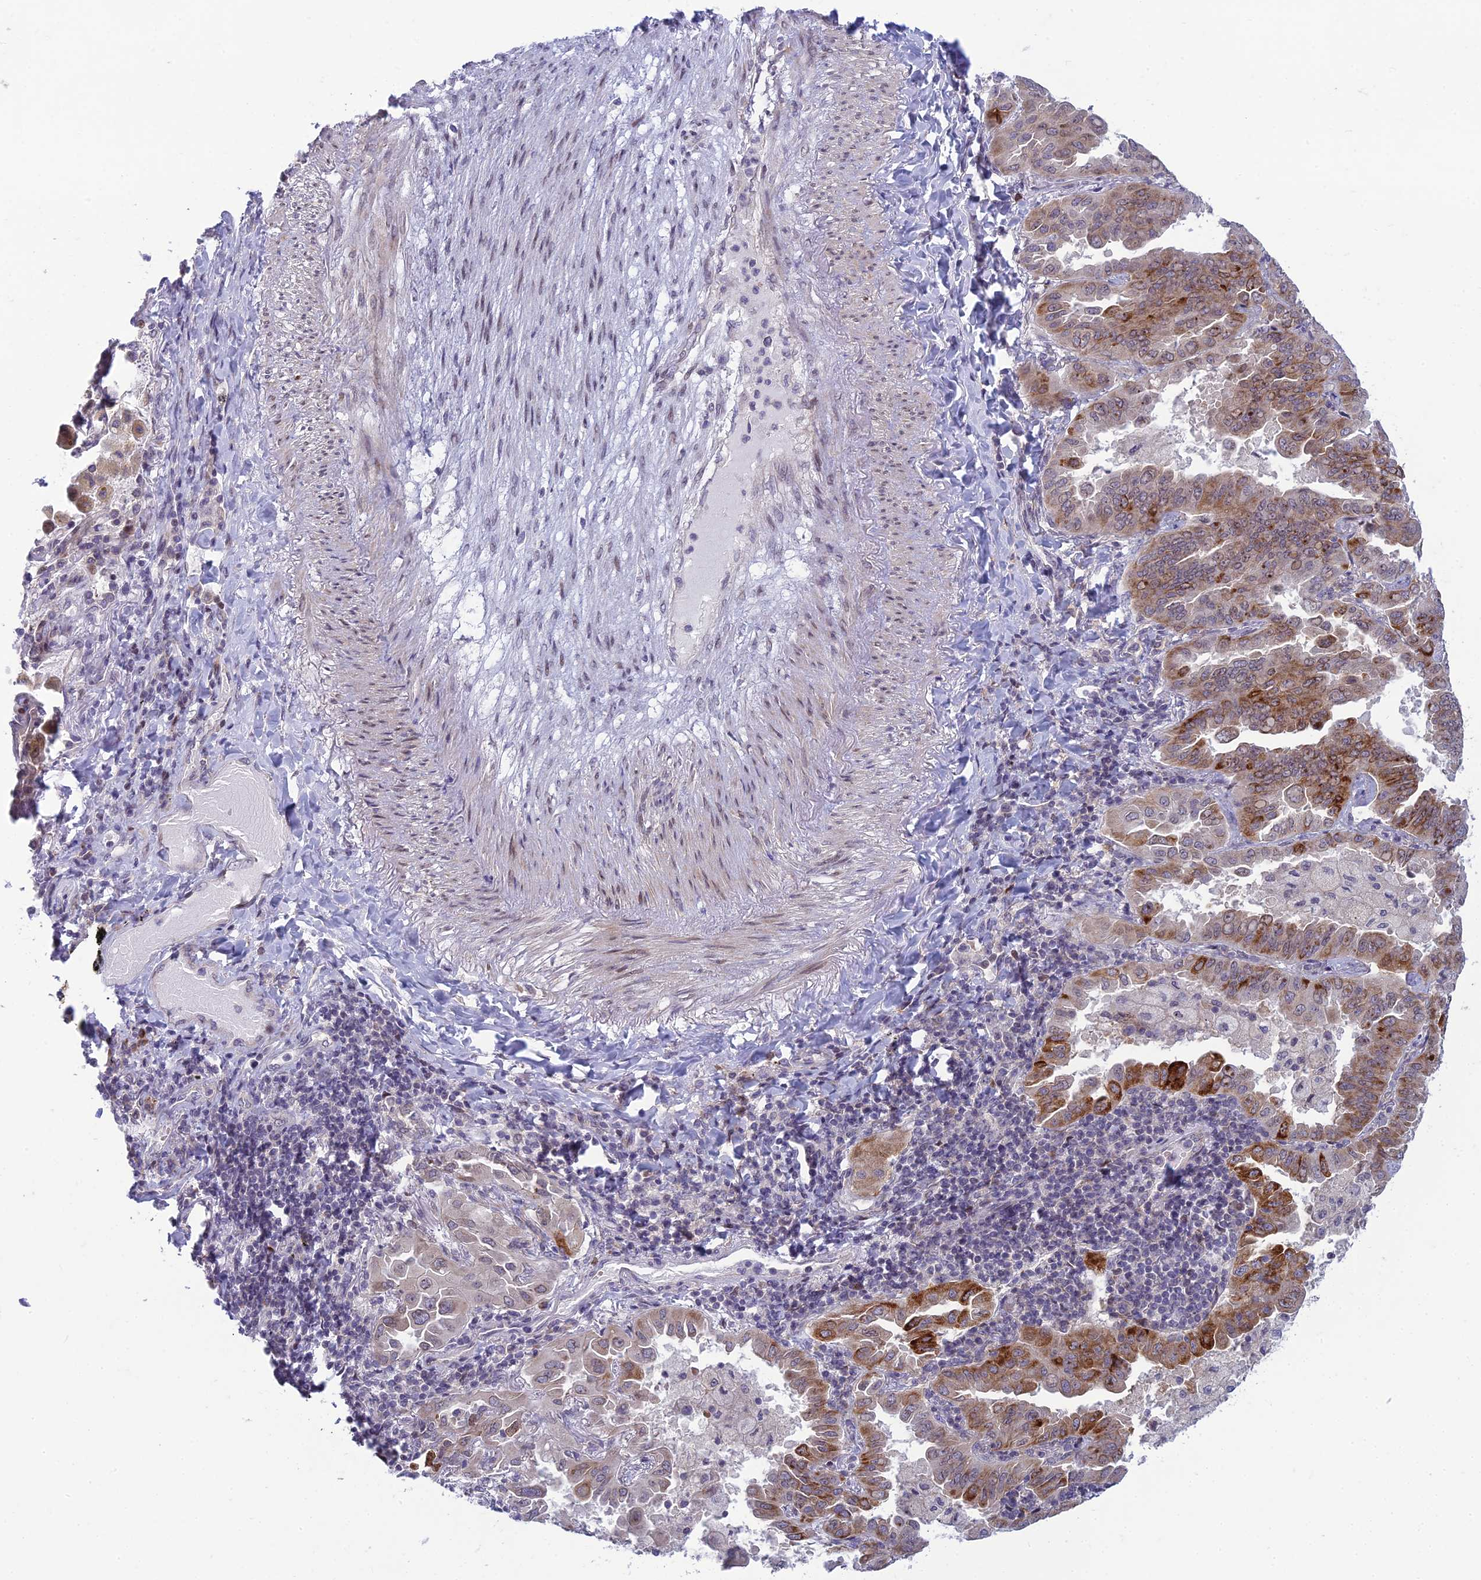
{"staining": {"intensity": "strong", "quantity": "<25%", "location": "cytoplasmic/membranous"}, "tissue": "lung cancer", "cell_type": "Tumor cells", "image_type": "cancer", "snomed": [{"axis": "morphology", "description": "Adenocarcinoma, NOS"}, {"axis": "topography", "description": "Lung"}], "caption": "DAB immunohistochemical staining of human lung cancer (adenocarcinoma) demonstrates strong cytoplasmic/membranous protein positivity in about <25% of tumor cells.", "gene": "DTX2", "patient": {"sex": "male", "age": 64}}